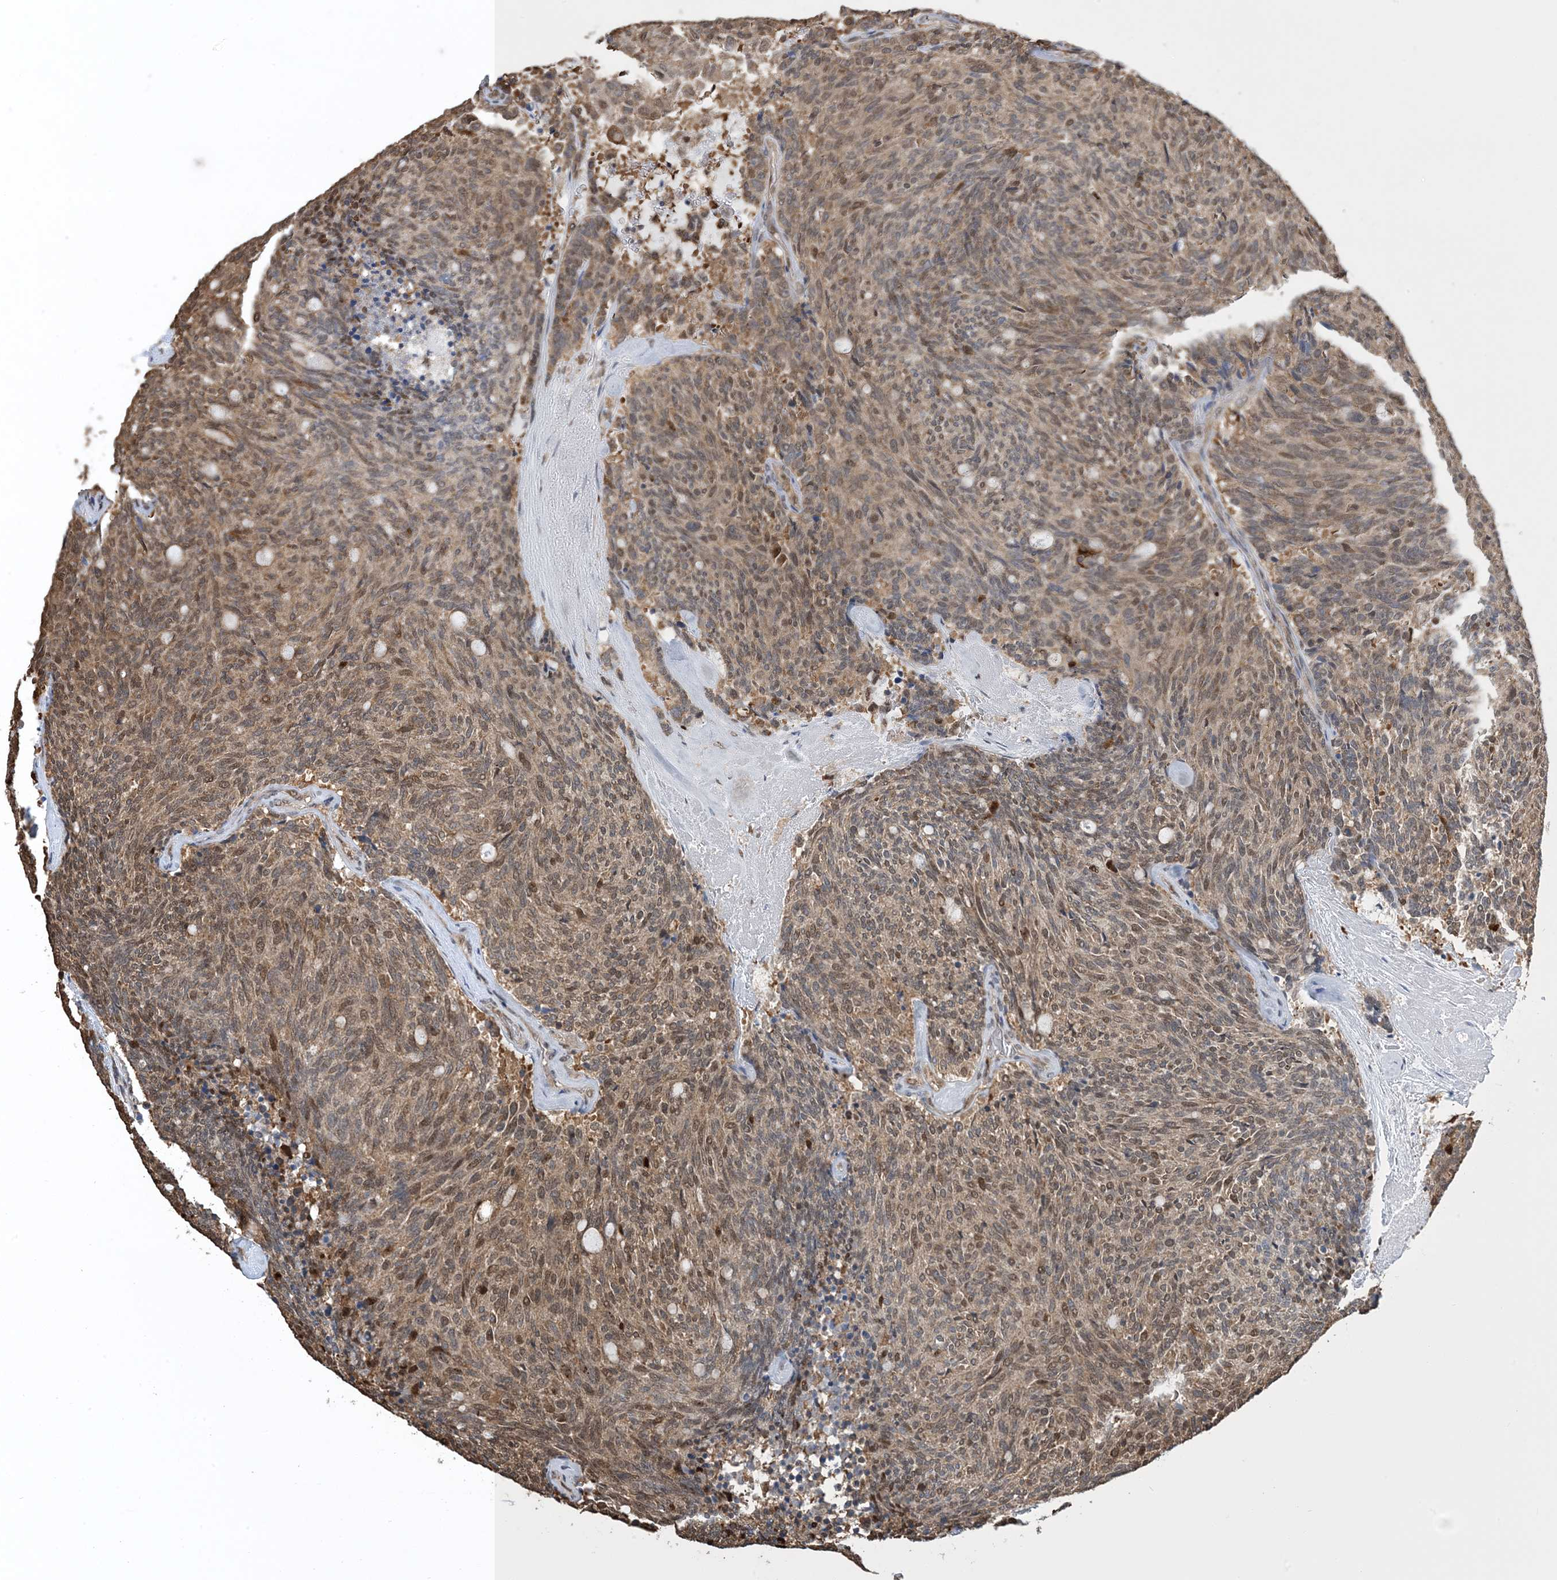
{"staining": {"intensity": "moderate", "quantity": ">75%", "location": "cytoplasmic/membranous,nuclear"}, "tissue": "carcinoid", "cell_type": "Tumor cells", "image_type": "cancer", "snomed": [{"axis": "morphology", "description": "Carcinoid, malignant, NOS"}, {"axis": "topography", "description": "Pancreas"}], "caption": "Human malignant carcinoid stained with a brown dye reveals moderate cytoplasmic/membranous and nuclear positive expression in approximately >75% of tumor cells.", "gene": "HSPA1A", "patient": {"sex": "female", "age": 54}}